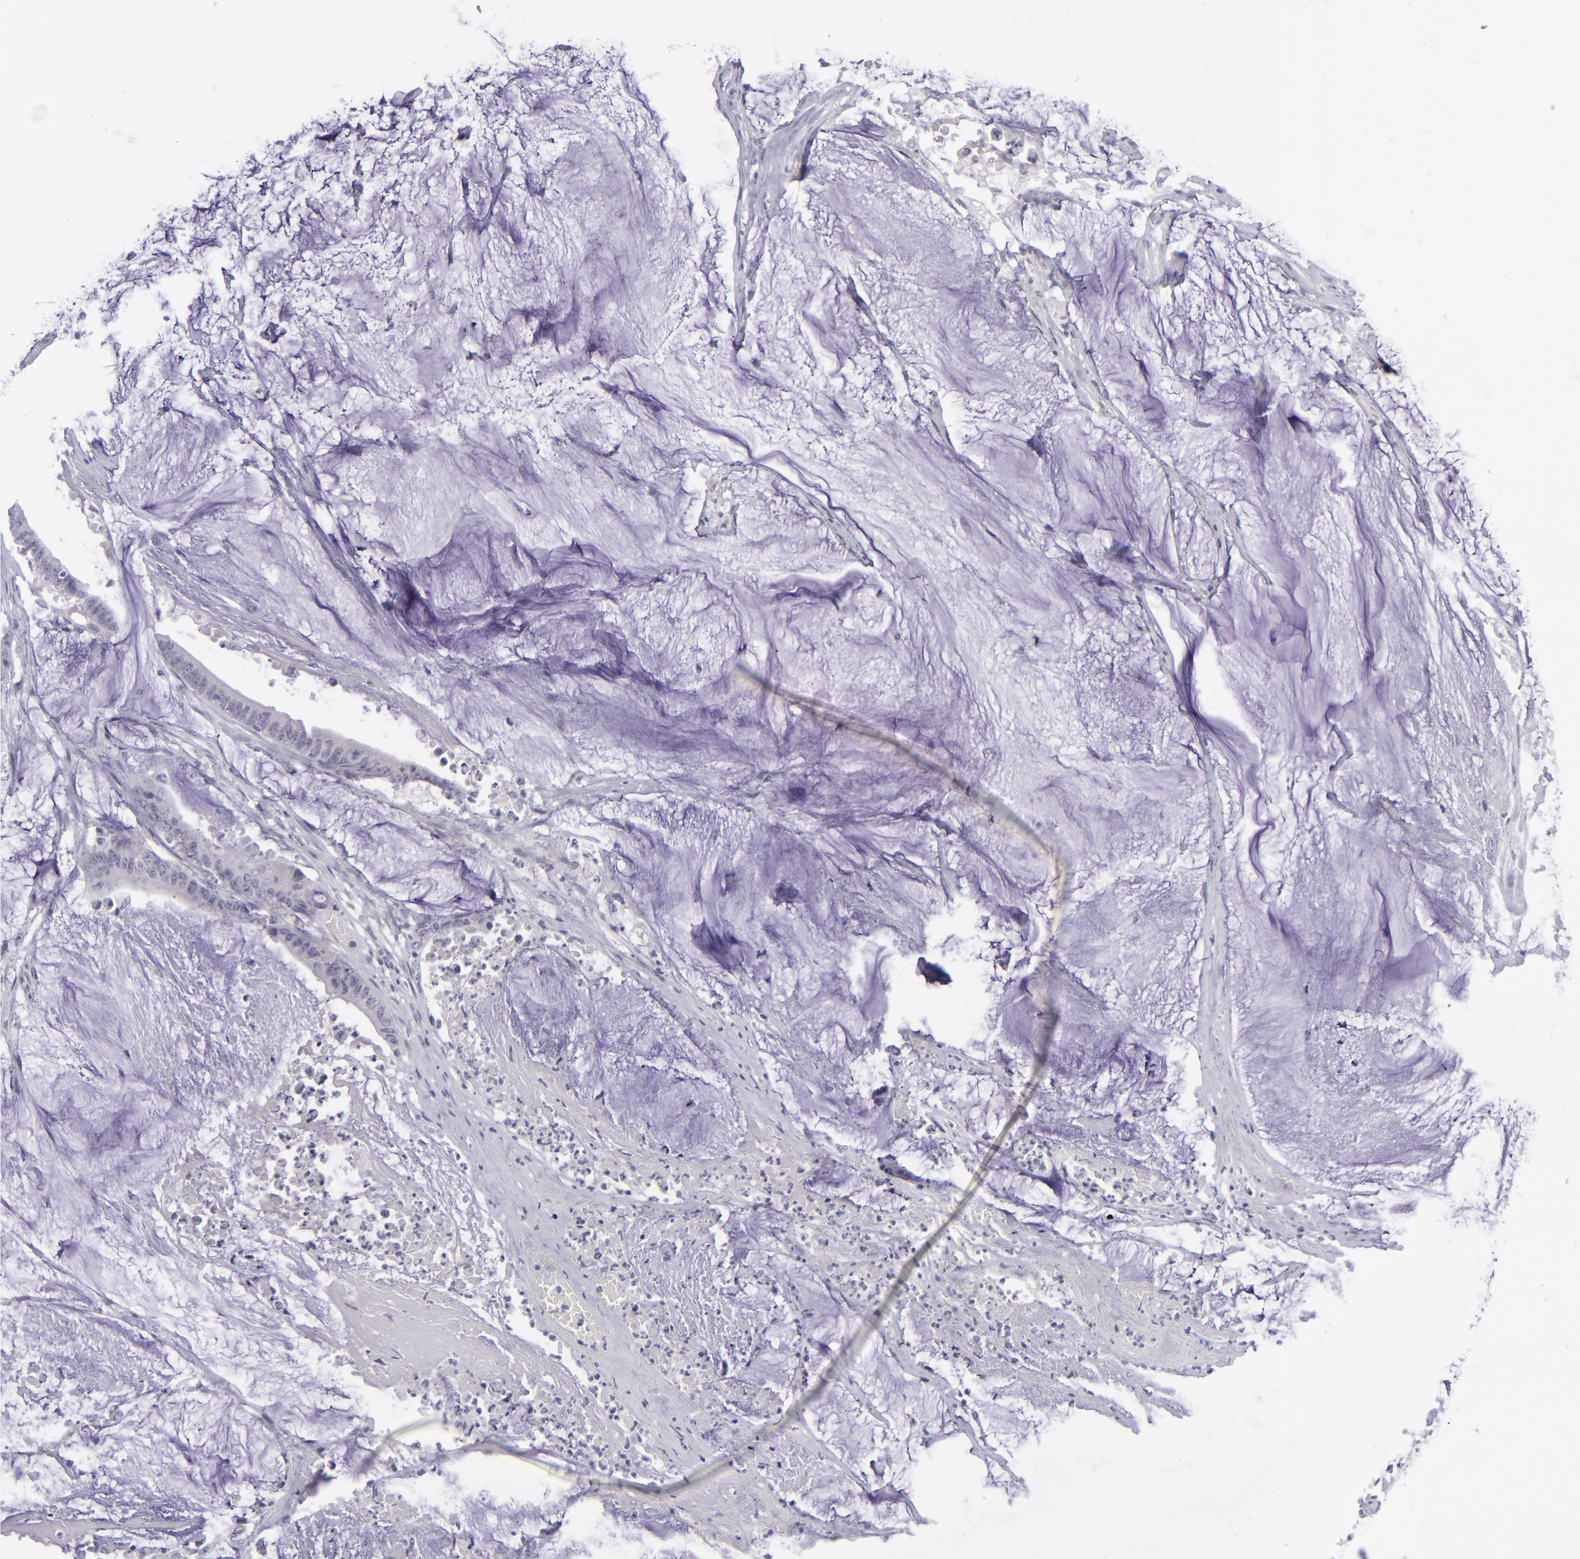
{"staining": {"intensity": "negative", "quantity": "none", "location": "none"}, "tissue": "colorectal cancer", "cell_type": "Tumor cells", "image_type": "cancer", "snomed": [{"axis": "morphology", "description": "Adenocarcinoma, NOS"}, {"axis": "topography", "description": "Rectum"}], "caption": "An IHC micrograph of adenocarcinoma (colorectal) is shown. There is no staining in tumor cells of adenocarcinoma (colorectal). (Brightfield microscopy of DAB (3,3'-diaminobenzidine) immunohistochemistry (IHC) at high magnification).", "gene": "POU2F2", "patient": {"sex": "female", "age": 66}}